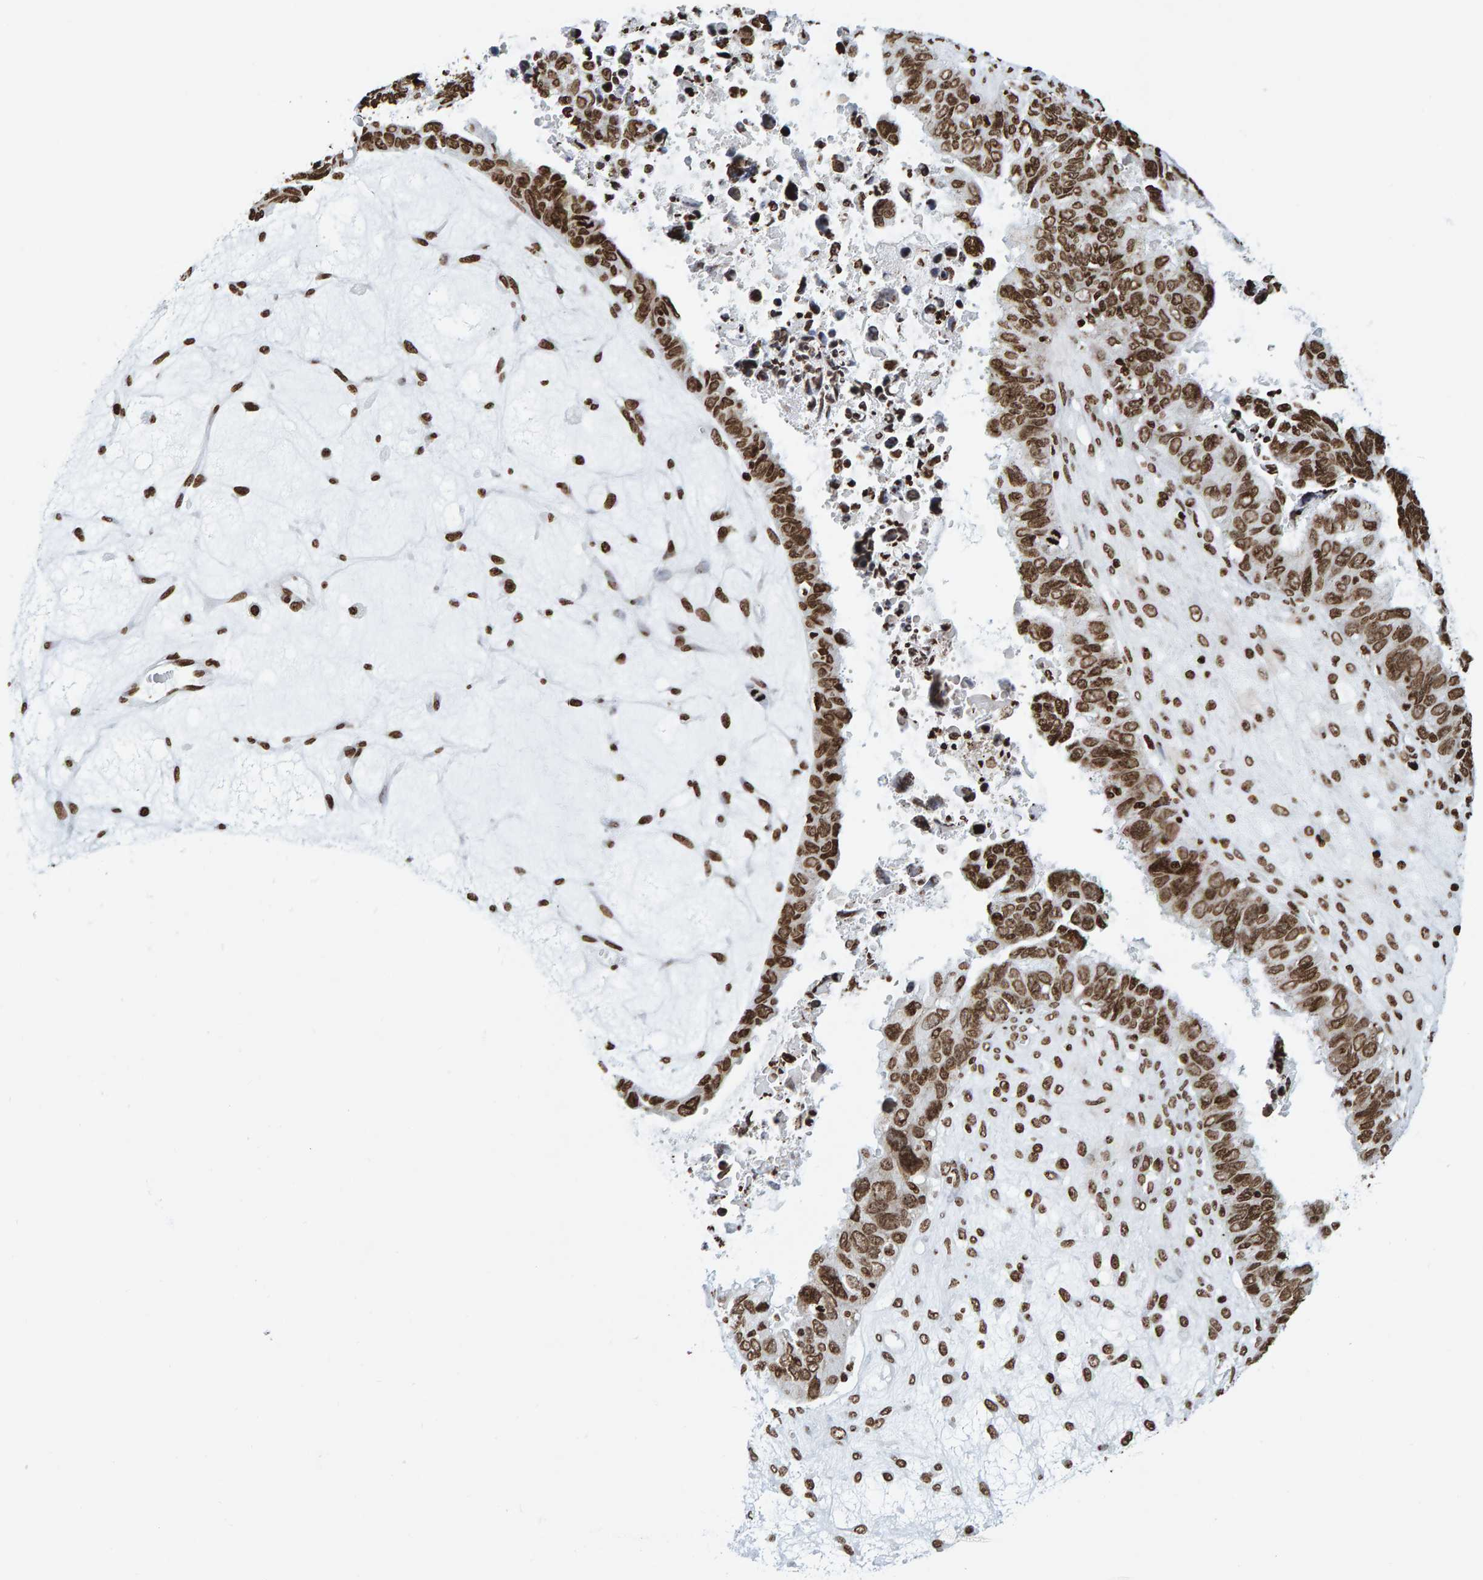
{"staining": {"intensity": "moderate", "quantity": ">75%", "location": "nuclear"}, "tissue": "ovarian cancer", "cell_type": "Tumor cells", "image_type": "cancer", "snomed": [{"axis": "morphology", "description": "Cystadenocarcinoma, serous, NOS"}, {"axis": "topography", "description": "Ovary"}], "caption": "Approximately >75% of tumor cells in human ovarian cancer exhibit moderate nuclear protein expression as visualized by brown immunohistochemical staining.", "gene": "BRF2", "patient": {"sex": "female", "age": 79}}